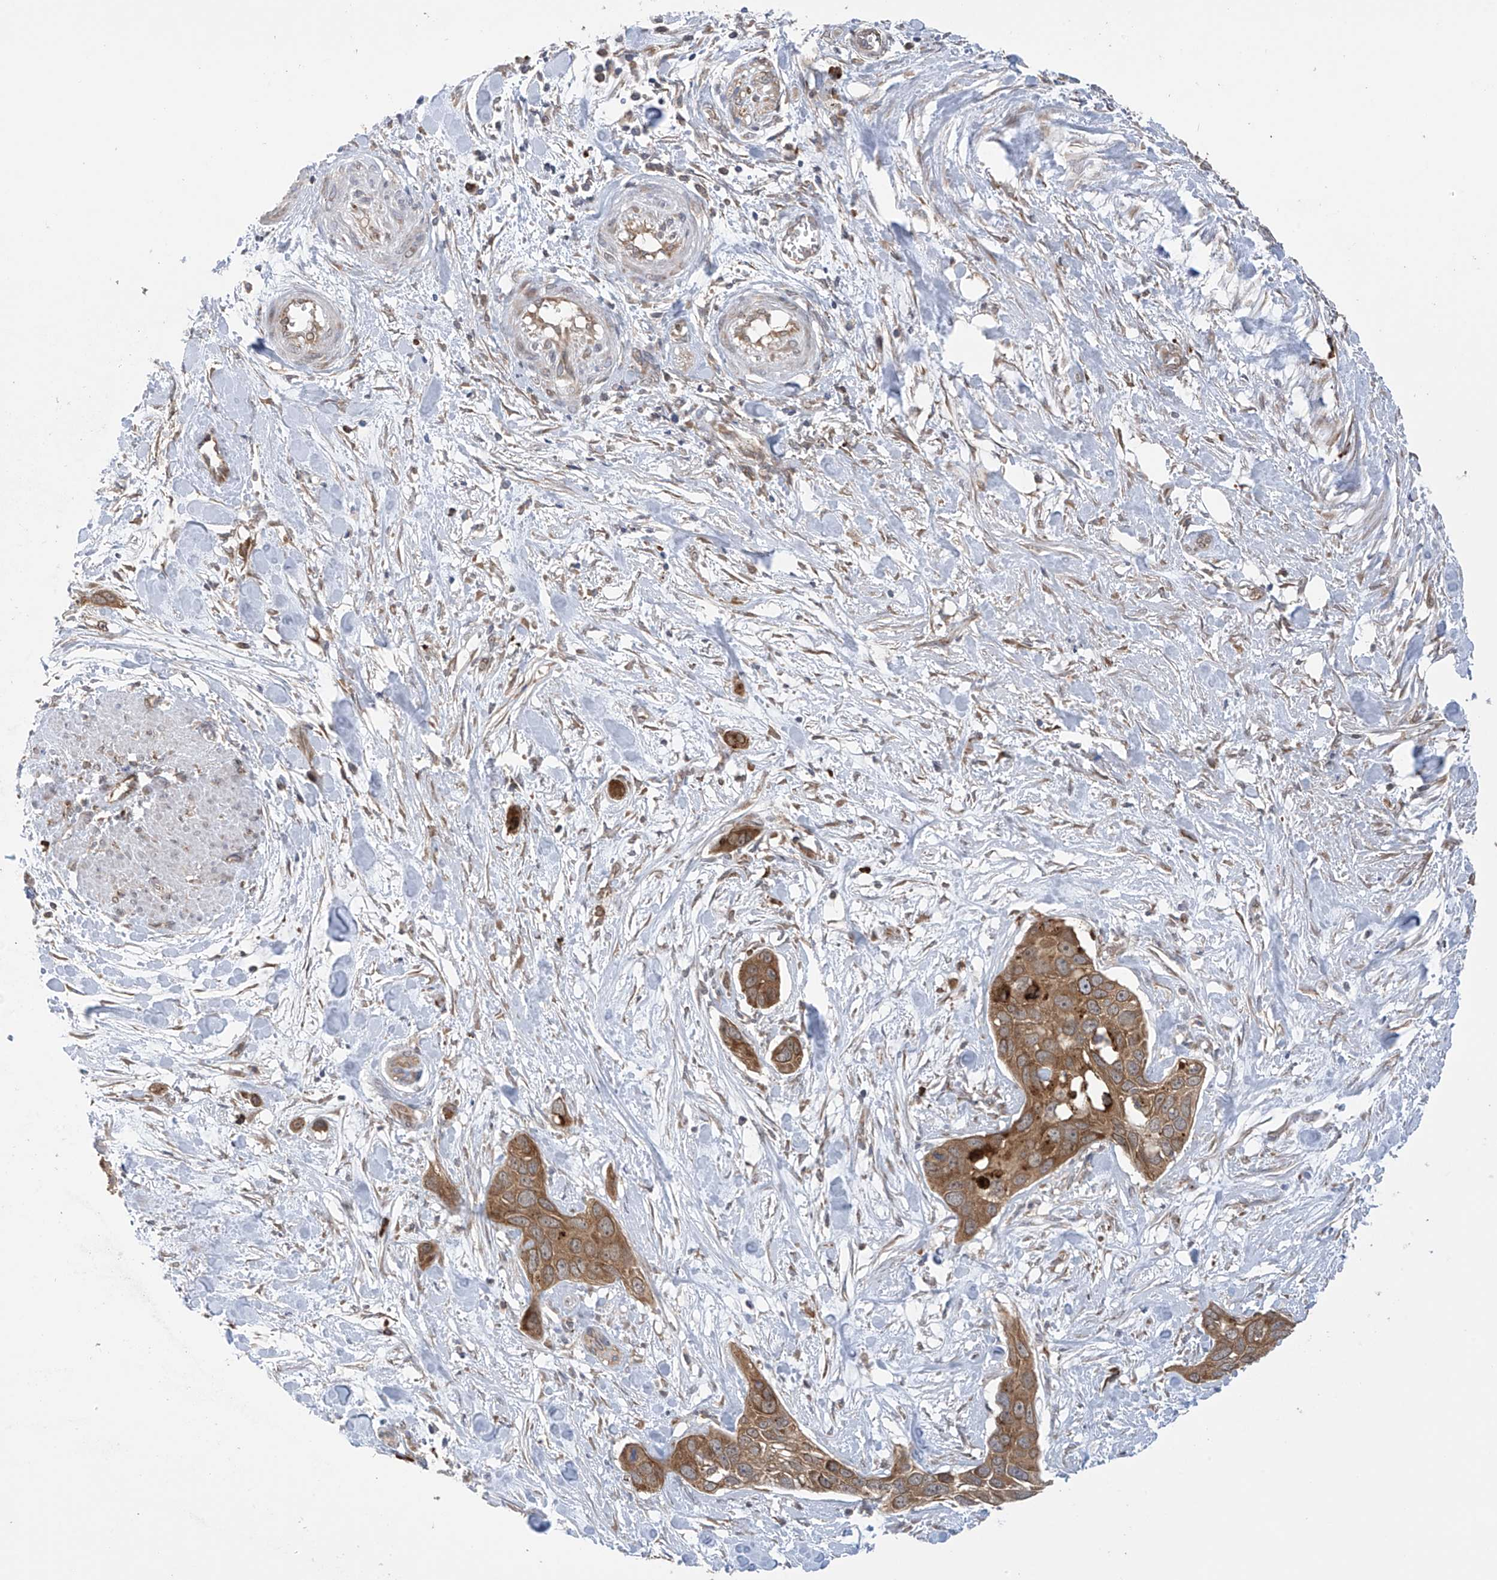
{"staining": {"intensity": "moderate", "quantity": ">75%", "location": "cytoplasmic/membranous"}, "tissue": "pancreatic cancer", "cell_type": "Tumor cells", "image_type": "cancer", "snomed": [{"axis": "morphology", "description": "Adenocarcinoma, NOS"}, {"axis": "topography", "description": "Pancreas"}], "caption": "The histopathology image exhibits staining of pancreatic cancer, revealing moderate cytoplasmic/membranous protein expression (brown color) within tumor cells.", "gene": "KIAA1522", "patient": {"sex": "female", "age": 60}}